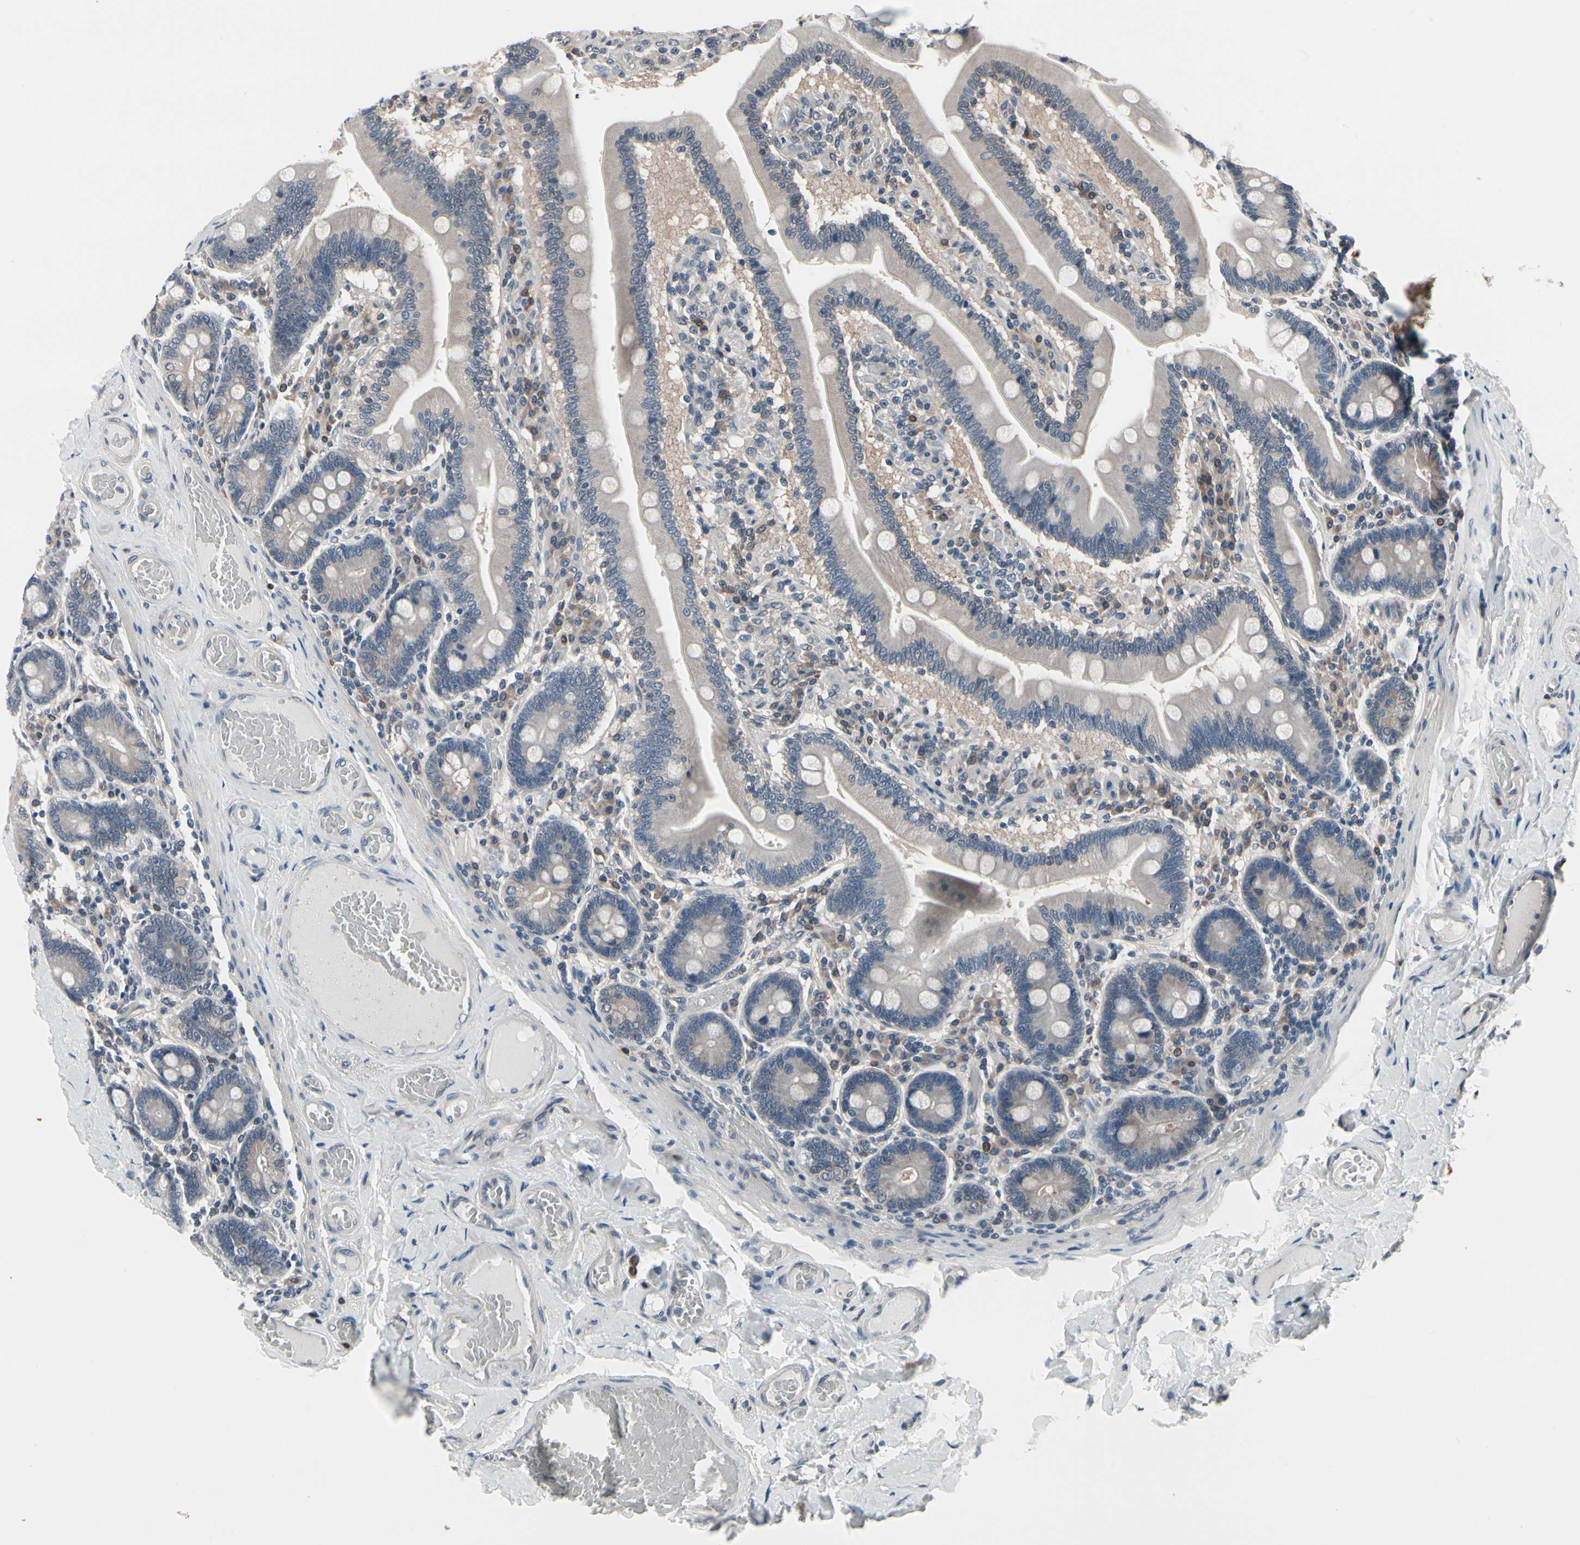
{"staining": {"intensity": "weak", "quantity": ">75%", "location": "cytoplasmic/membranous"}, "tissue": "duodenum", "cell_type": "Glandular cells", "image_type": "normal", "snomed": [{"axis": "morphology", "description": "Normal tissue, NOS"}, {"axis": "topography", "description": "Duodenum"}], "caption": "Immunohistochemistry of benign human duodenum displays low levels of weak cytoplasmic/membranous positivity in approximately >75% of glandular cells. The staining was performed using DAB (3,3'-diaminobenzidine), with brown indicating positive protein expression. Nuclei are stained blue with hematoxylin.", "gene": "PRDX6", "patient": {"sex": "male", "age": 66}}